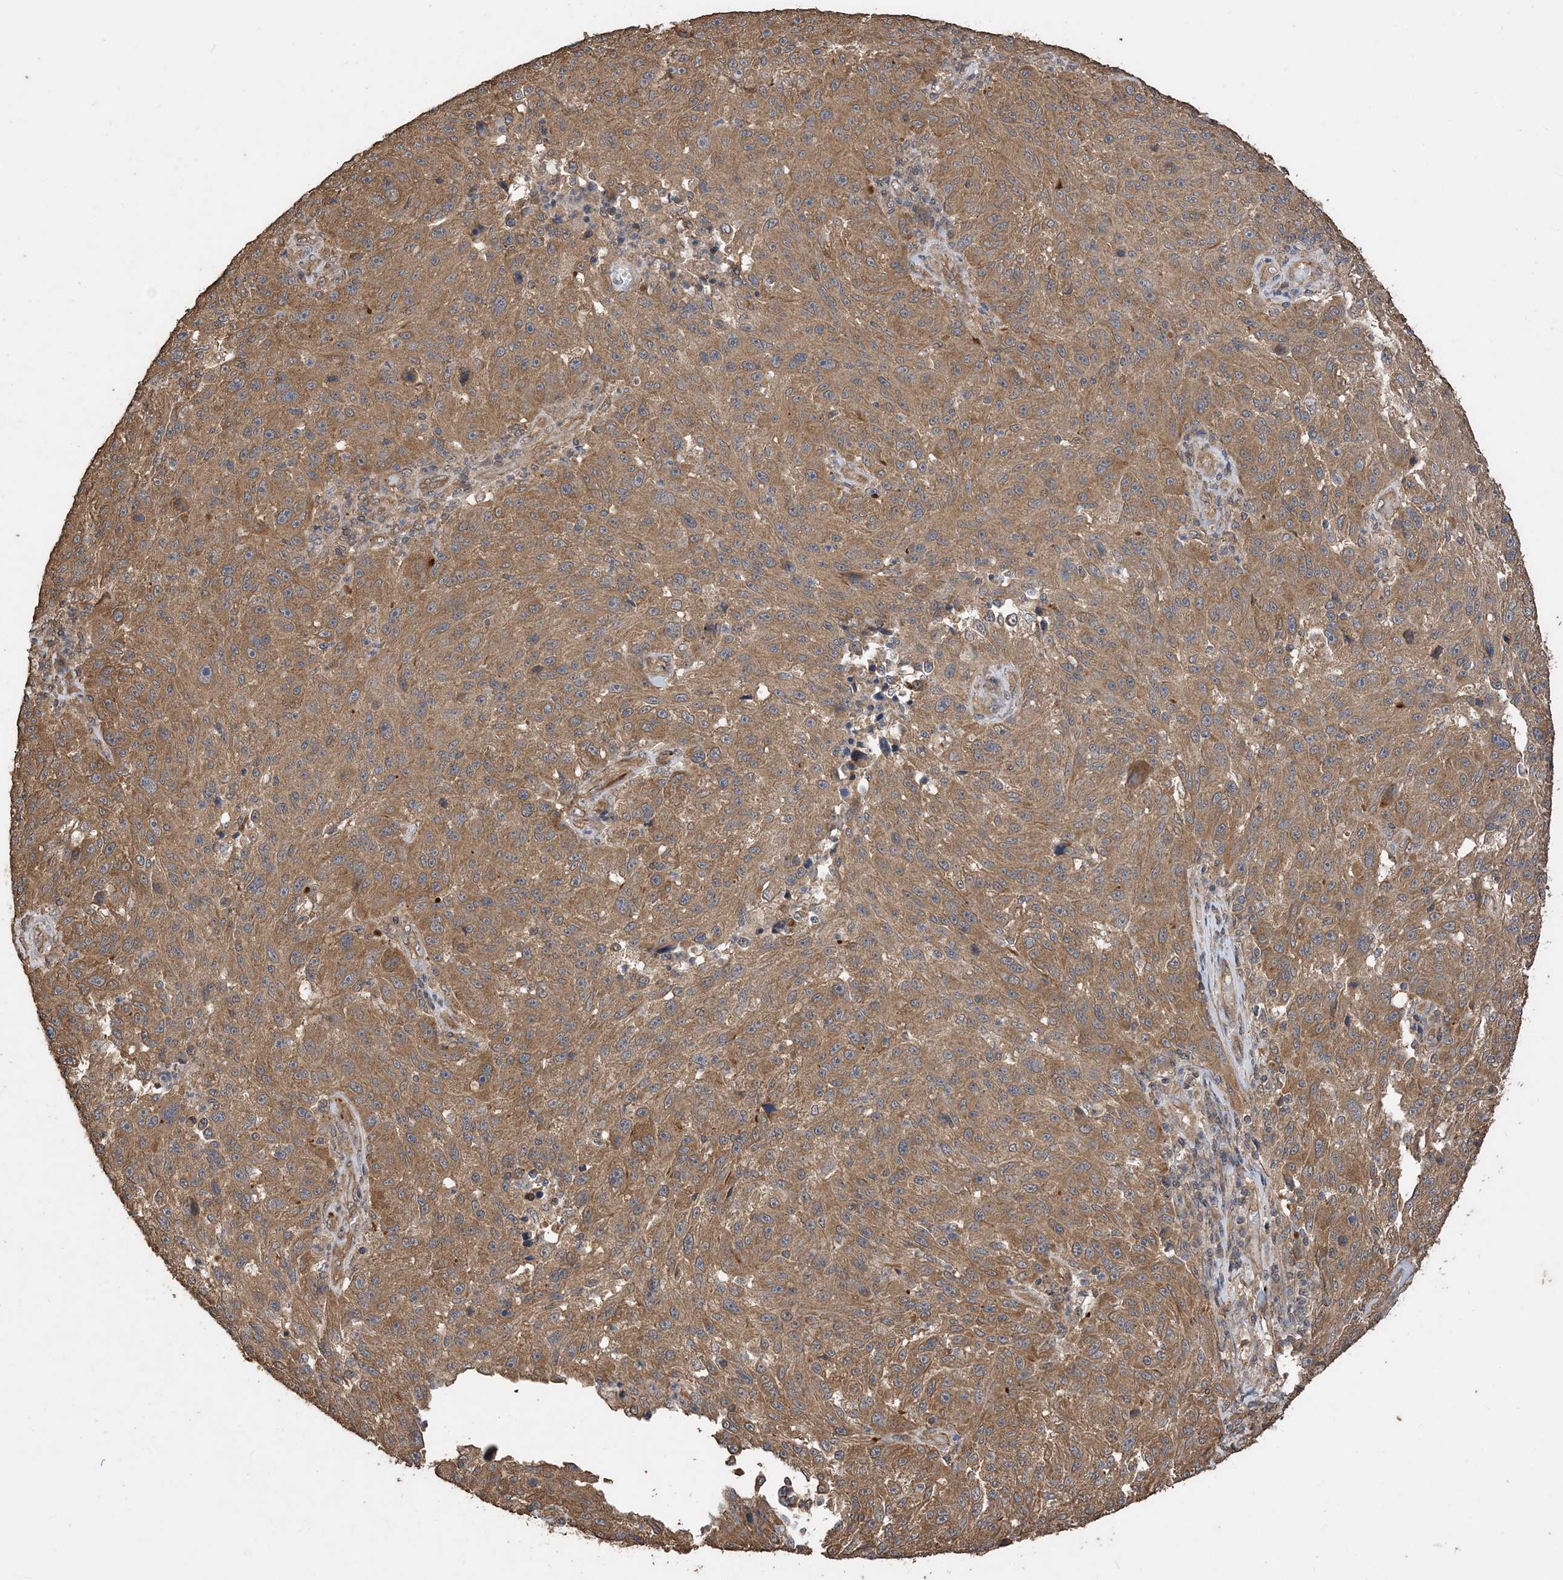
{"staining": {"intensity": "moderate", "quantity": ">75%", "location": "cytoplasmic/membranous"}, "tissue": "melanoma", "cell_type": "Tumor cells", "image_type": "cancer", "snomed": [{"axis": "morphology", "description": "Malignant melanoma, NOS"}, {"axis": "topography", "description": "Skin"}], "caption": "Protein analysis of melanoma tissue demonstrates moderate cytoplasmic/membranous expression in about >75% of tumor cells. (DAB IHC, brown staining for protein, blue staining for nuclei).", "gene": "ZKSCAN5", "patient": {"sex": "male", "age": 53}}